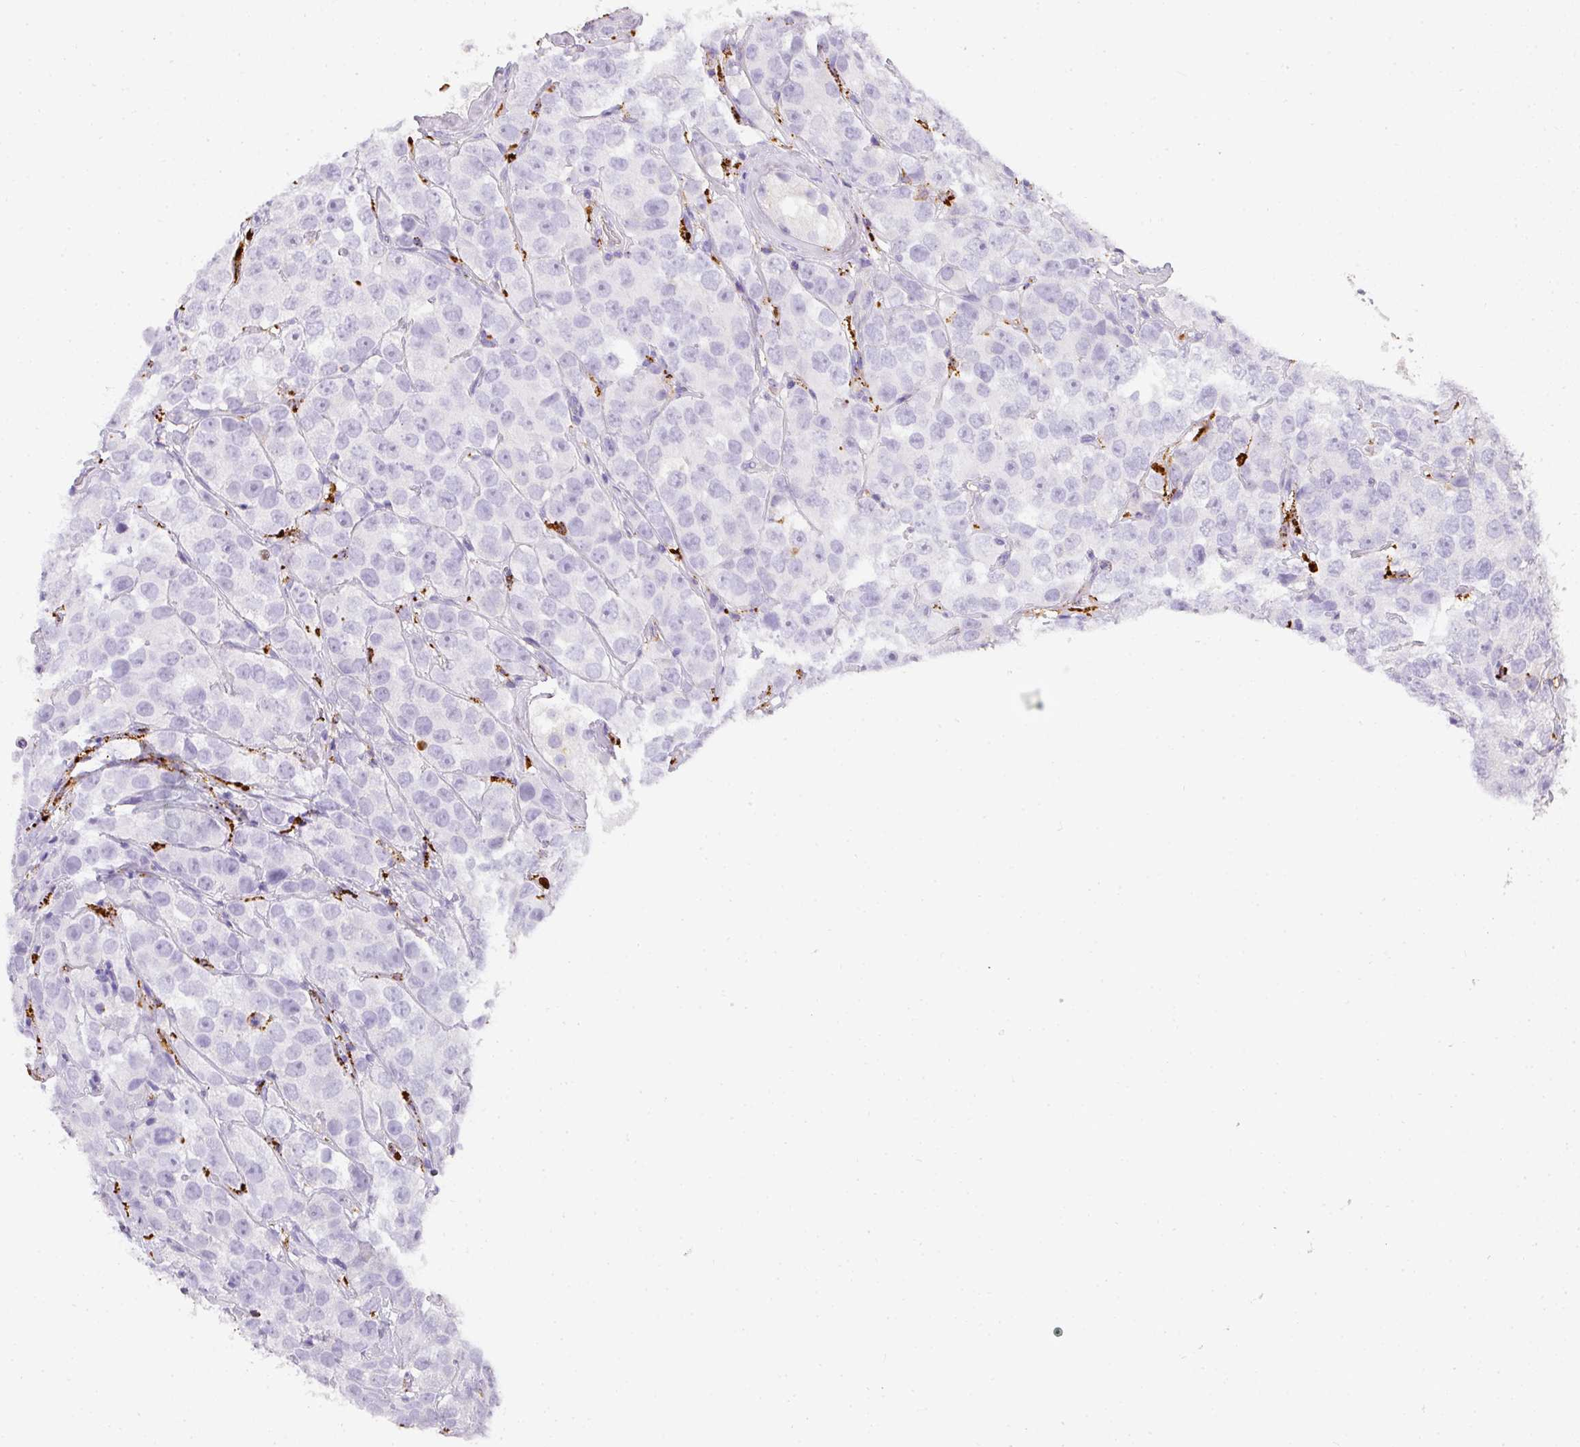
{"staining": {"intensity": "negative", "quantity": "none", "location": "none"}, "tissue": "testis cancer", "cell_type": "Tumor cells", "image_type": "cancer", "snomed": [{"axis": "morphology", "description": "Seminoma, NOS"}, {"axis": "topography", "description": "Testis"}], "caption": "High power microscopy micrograph of an IHC micrograph of seminoma (testis), revealing no significant staining in tumor cells.", "gene": "MMACHC", "patient": {"sex": "male", "age": 28}}